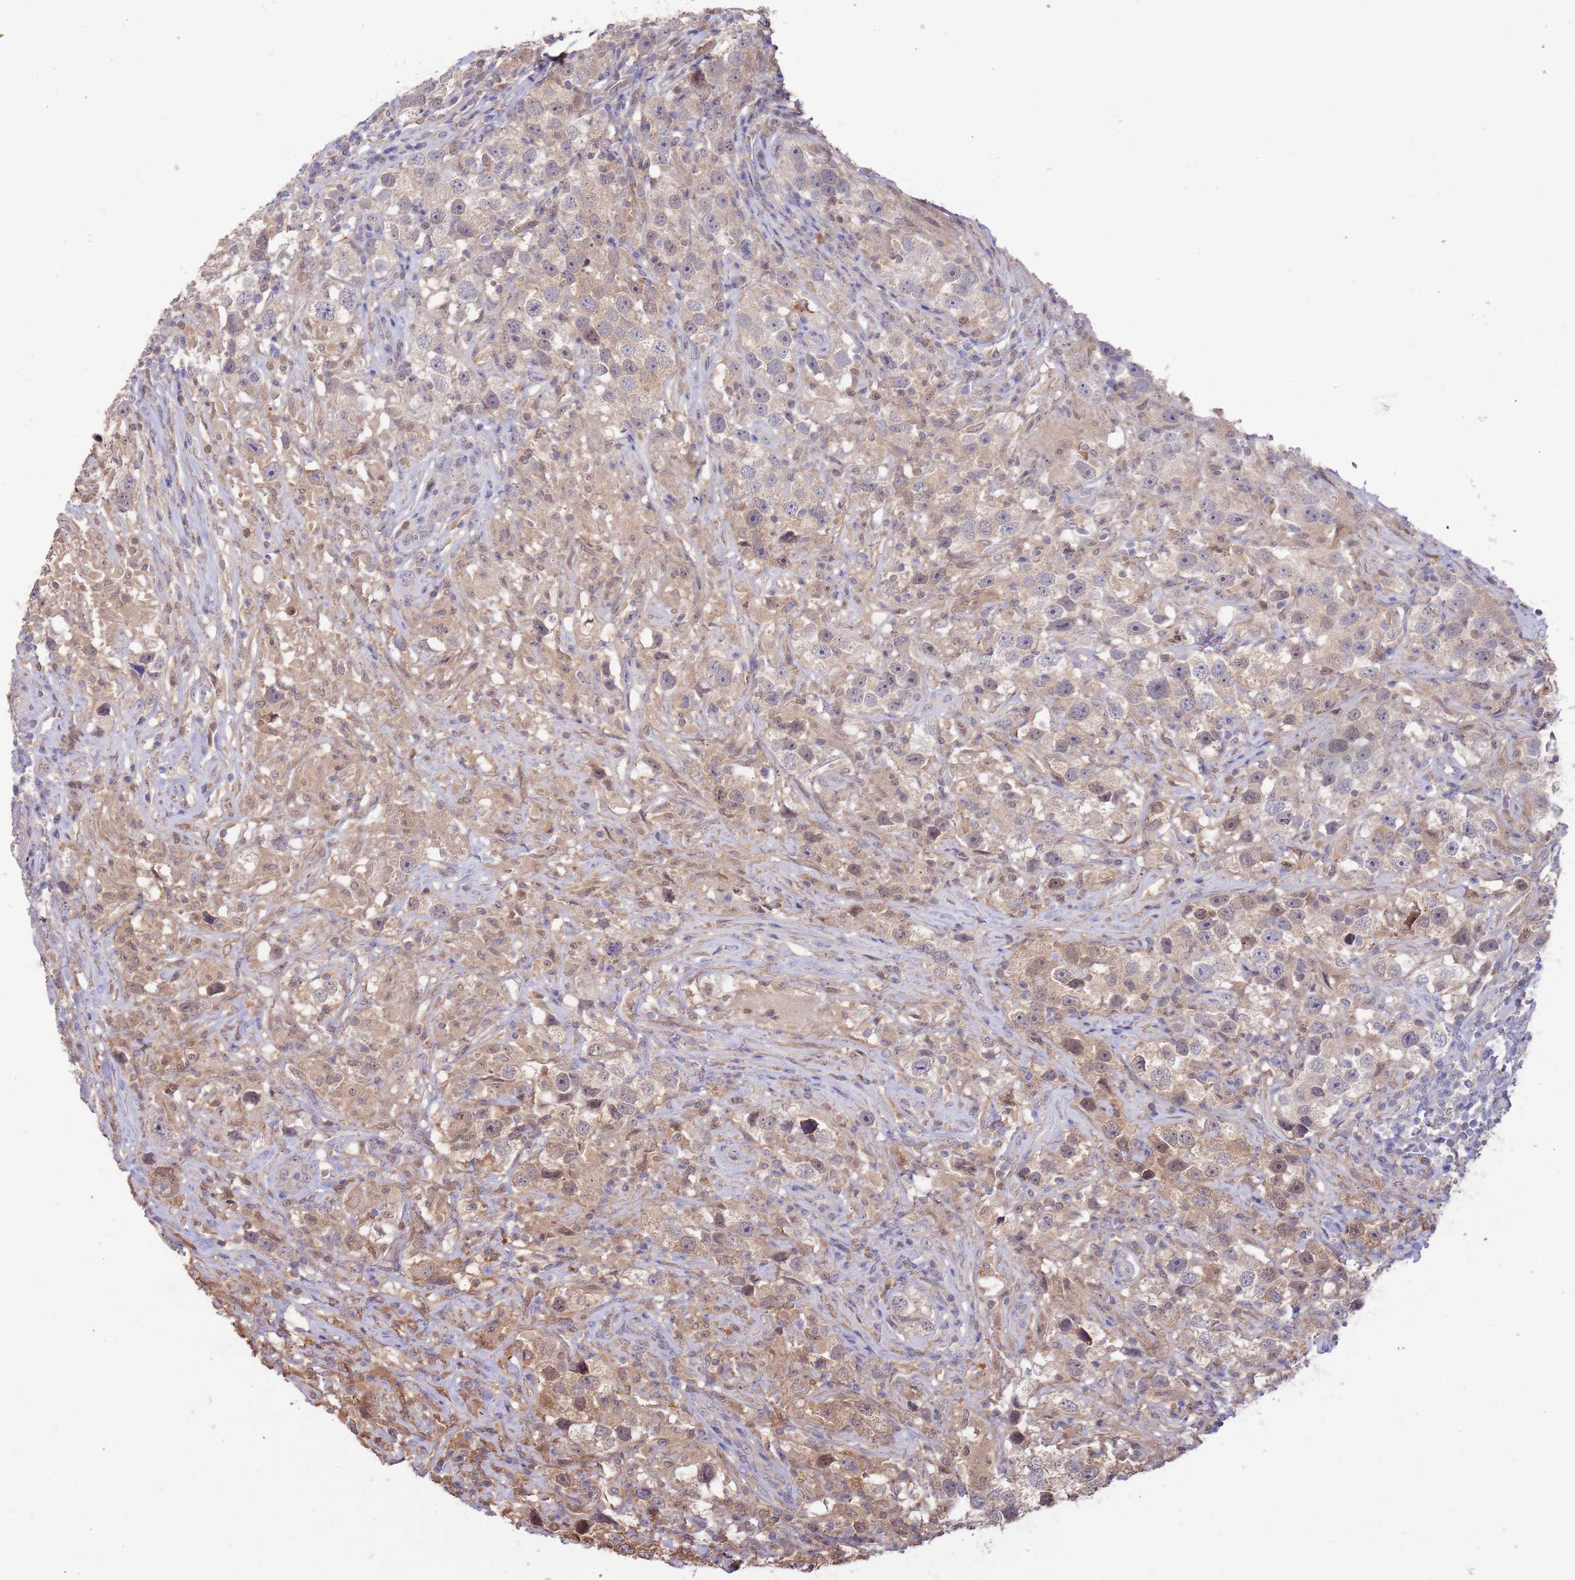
{"staining": {"intensity": "weak", "quantity": ">75%", "location": "cytoplasmic/membranous"}, "tissue": "testis cancer", "cell_type": "Tumor cells", "image_type": "cancer", "snomed": [{"axis": "morphology", "description": "Seminoma, NOS"}, {"axis": "topography", "description": "Testis"}], "caption": "A low amount of weak cytoplasmic/membranous expression is appreciated in about >75% of tumor cells in testis cancer (seminoma) tissue.", "gene": "AP5S1", "patient": {"sex": "male", "age": 49}}